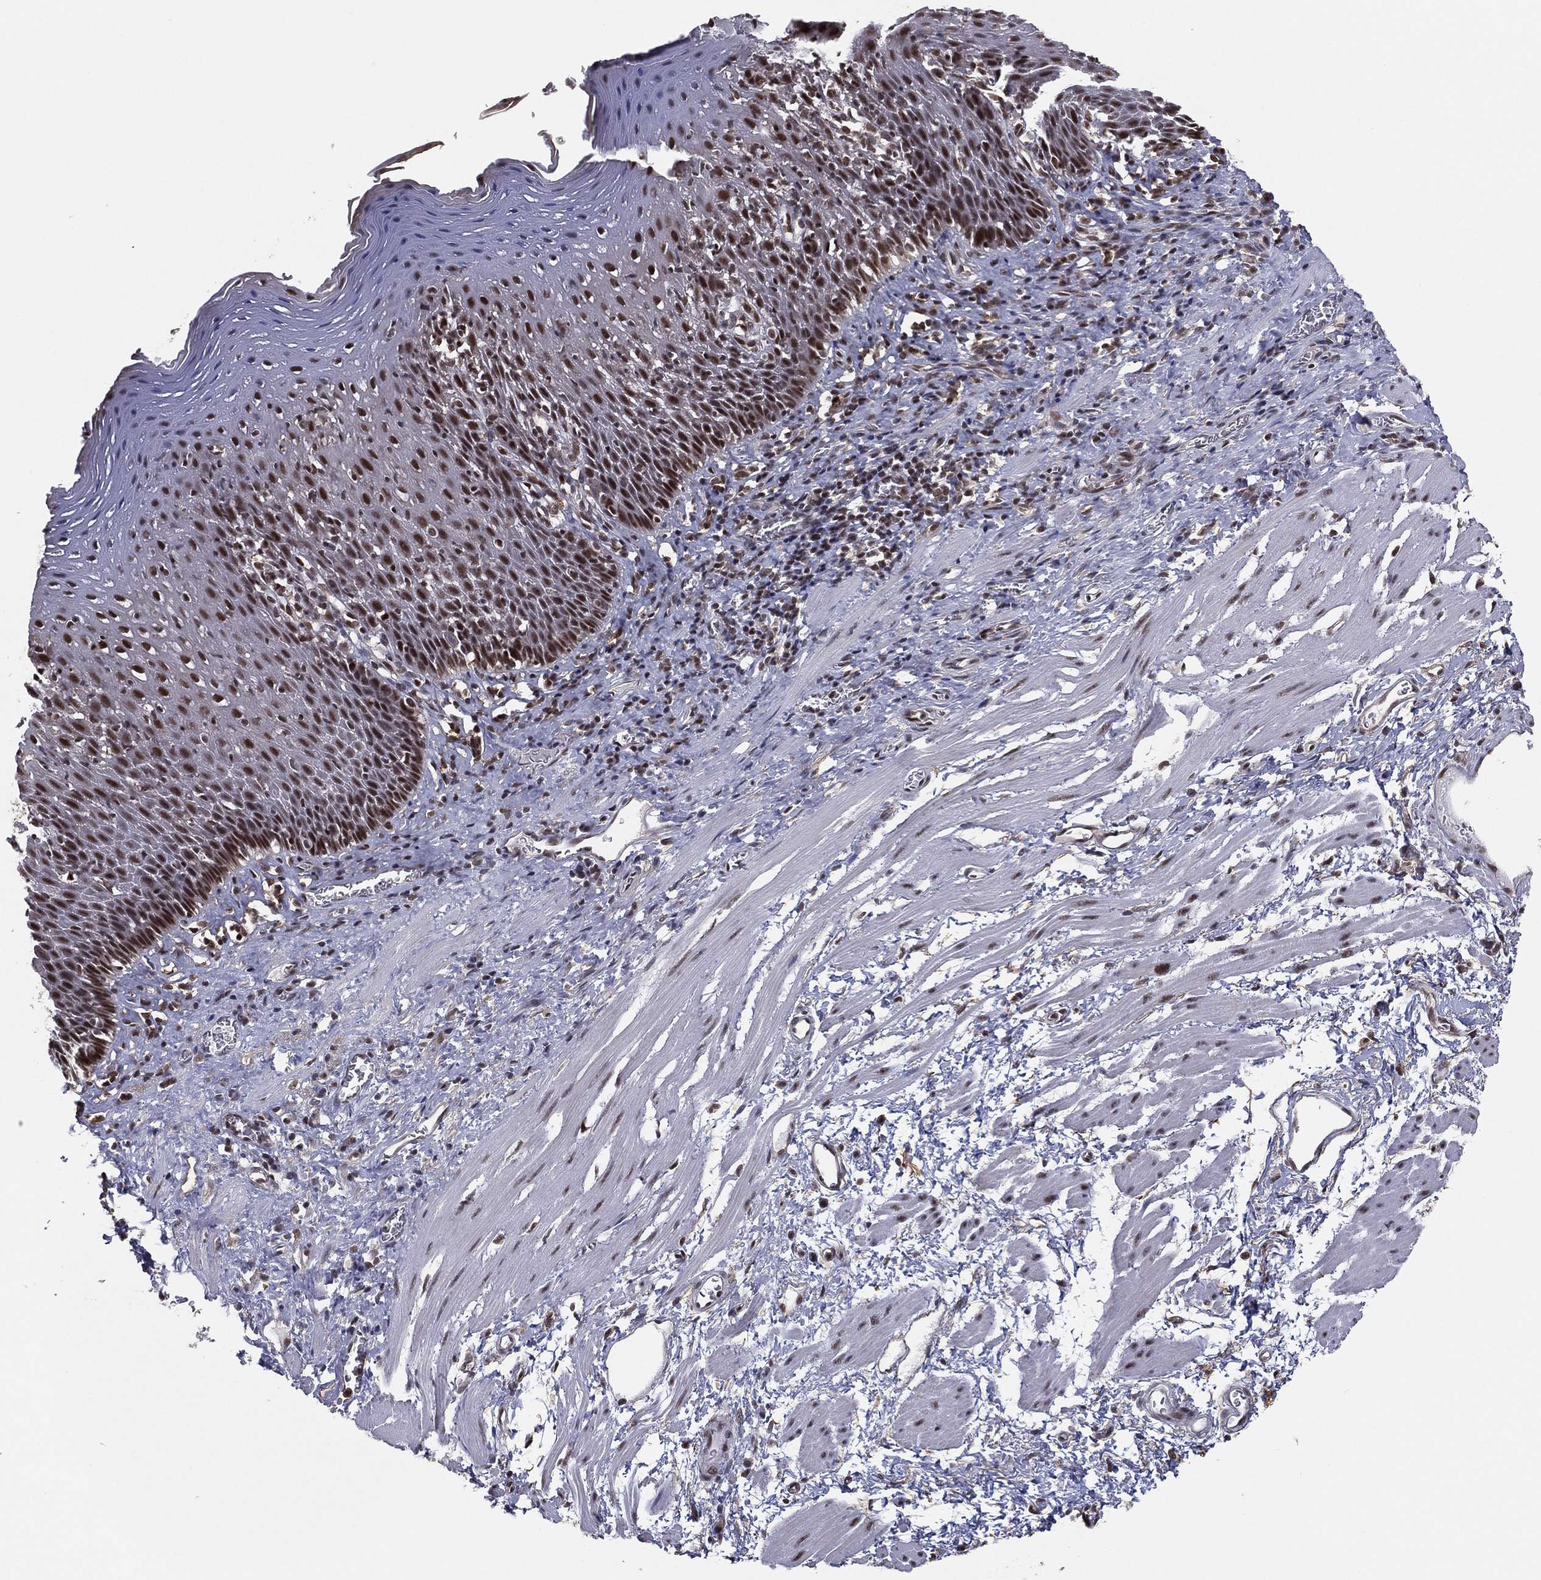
{"staining": {"intensity": "strong", "quantity": "25%-75%", "location": "nuclear"}, "tissue": "esophagus", "cell_type": "Squamous epithelial cells", "image_type": "normal", "snomed": [{"axis": "morphology", "description": "Normal tissue, NOS"}, {"axis": "morphology", "description": "Adenocarcinoma, NOS"}, {"axis": "topography", "description": "Esophagus"}, {"axis": "topography", "description": "Stomach, upper"}], "caption": "Esophagus stained for a protein displays strong nuclear positivity in squamous epithelial cells. The protein is shown in brown color, while the nuclei are stained blue.", "gene": "GPALPP1", "patient": {"sex": "male", "age": 74}}